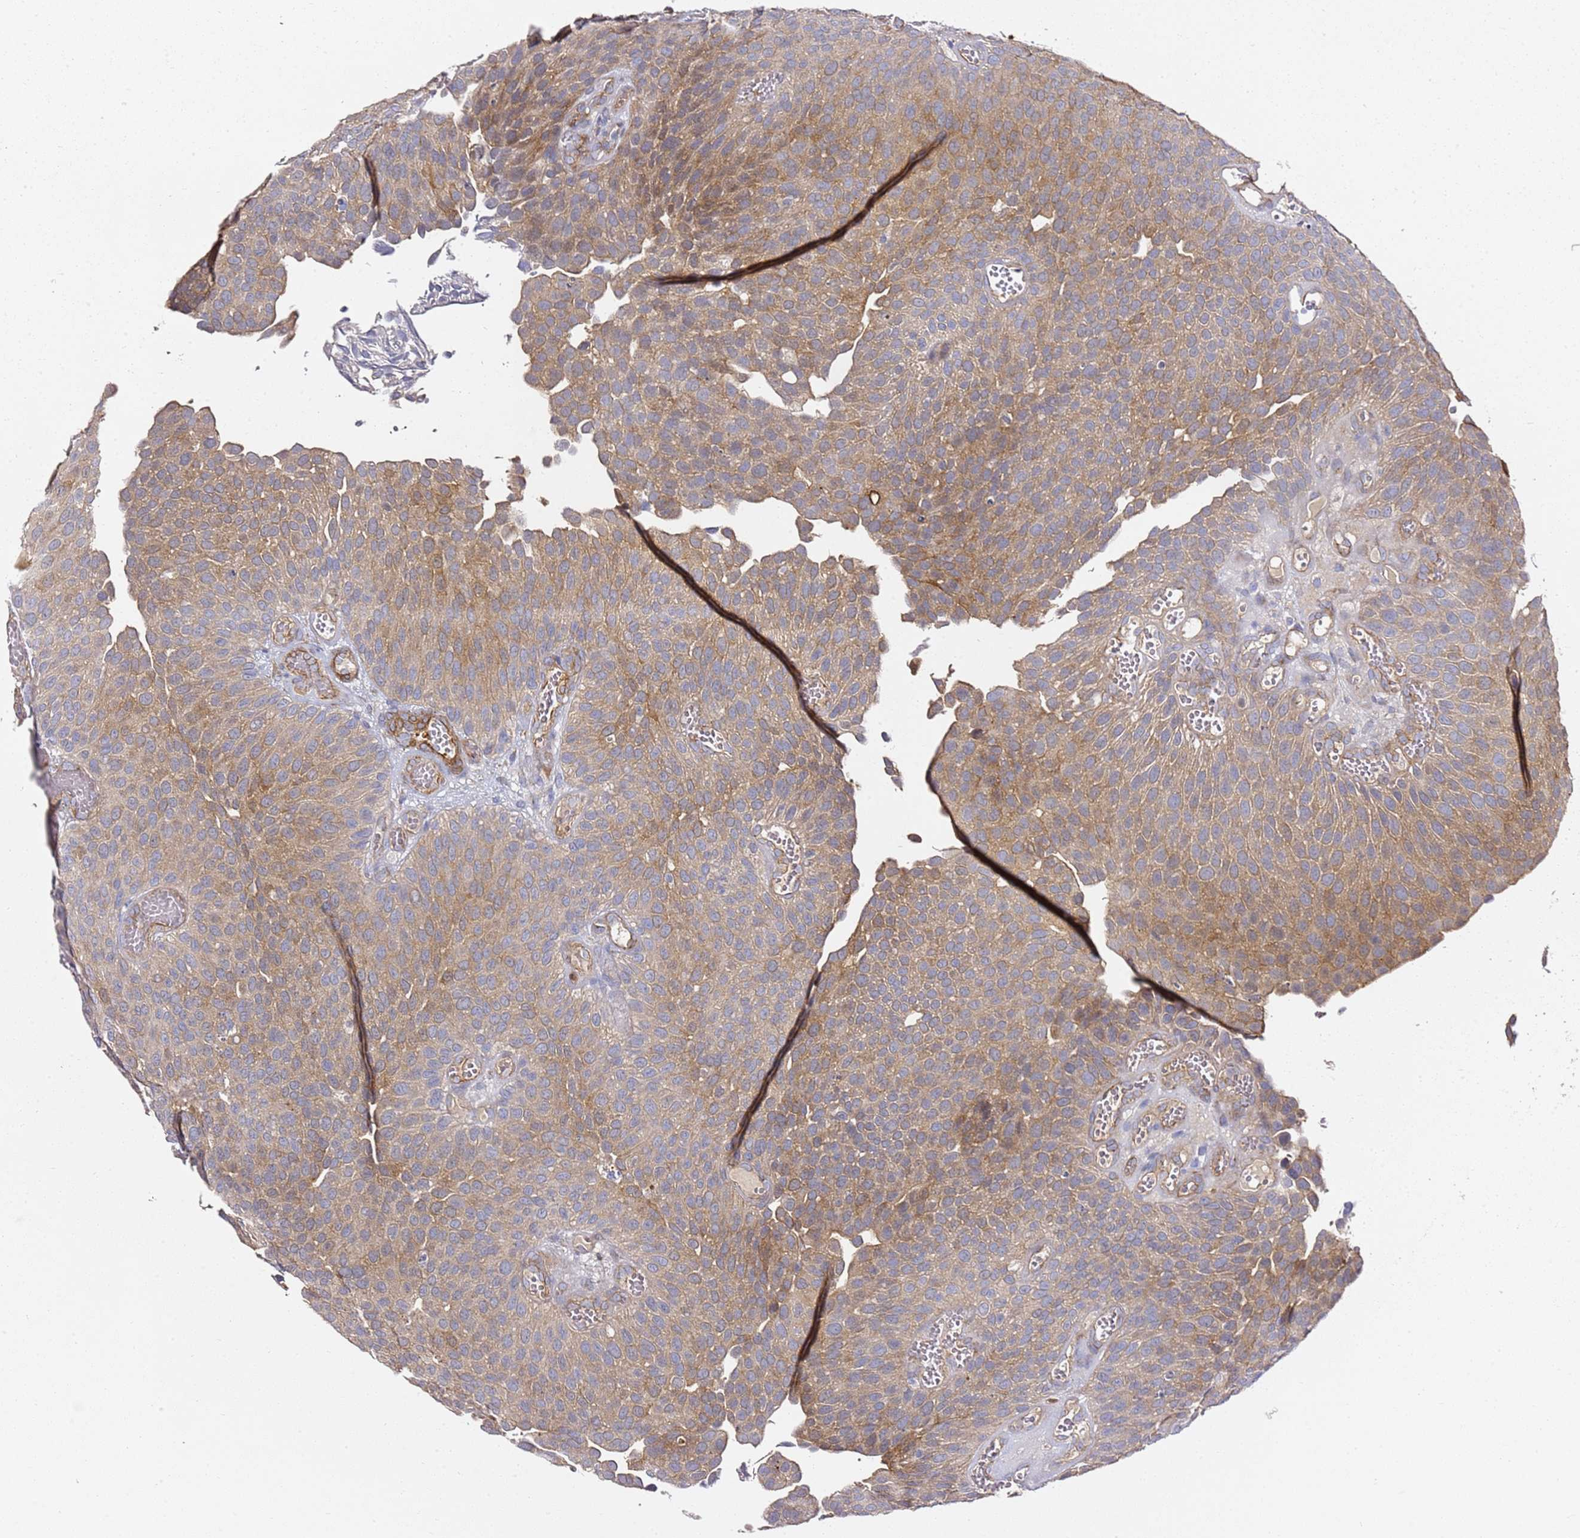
{"staining": {"intensity": "moderate", "quantity": ">75%", "location": "cytoplasmic/membranous"}, "tissue": "urothelial cancer", "cell_type": "Tumor cells", "image_type": "cancer", "snomed": [{"axis": "morphology", "description": "Urothelial carcinoma, Low grade"}, {"axis": "topography", "description": "Urinary bladder"}], "caption": "Approximately >75% of tumor cells in human urothelial cancer demonstrate moderate cytoplasmic/membranous protein staining as visualized by brown immunohistochemical staining.", "gene": "EPS8L1", "patient": {"sex": "male", "age": 89}}